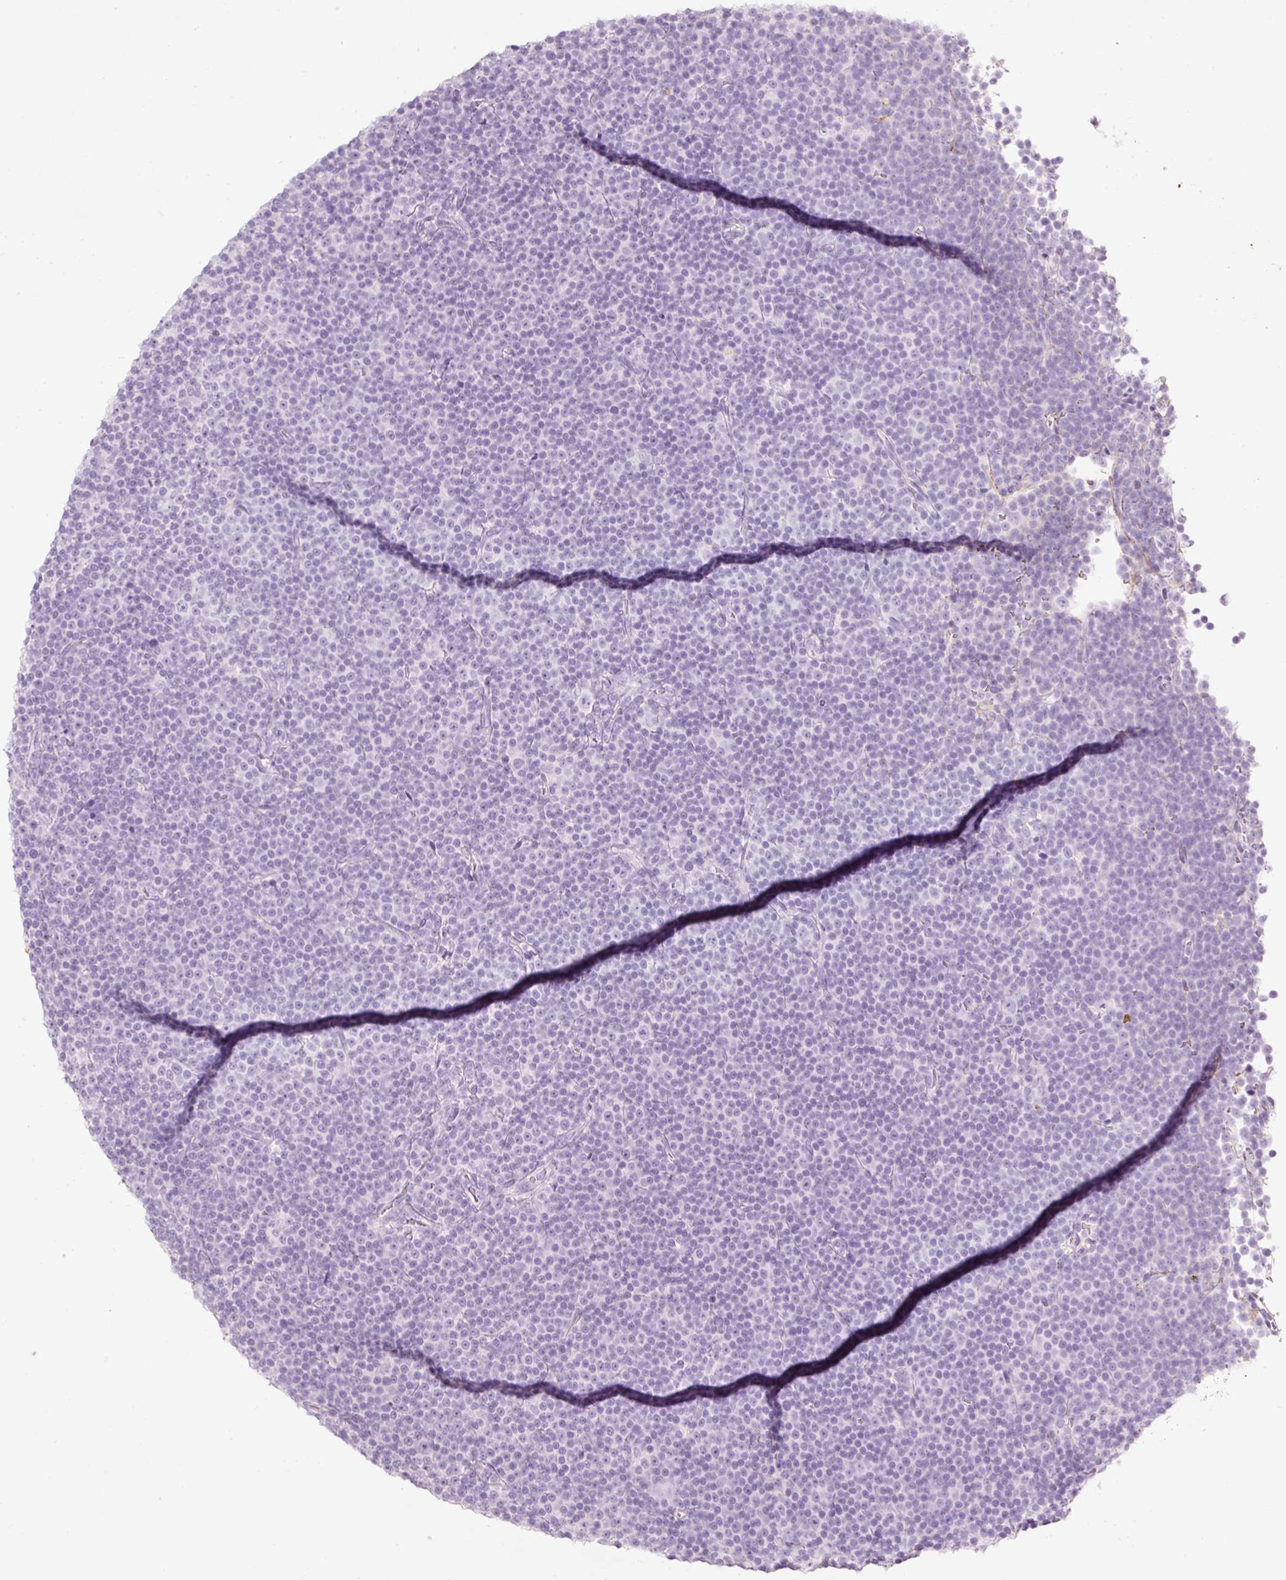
{"staining": {"intensity": "negative", "quantity": "none", "location": "none"}, "tissue": "lymphoma", "cell_type": "Tumor cells", "image_type": "cancer", "snomed": [{"axis": "morphology", "description": "Malignant lymphoma, non-Hodgkin's type, Low grade"}, {"axis": "topography", "description": "Lymph node"}], "caption": "The image demonstrates no significant positivity in tumor cells of lymphoma. (Stains: DAB (3,3'-diaminobenzidine) immunohistochemistry (IHC) with hematoxylin counter stain, Microscopy: brightfield microscopy at high magnification).", "gene": "MFAP4", "patient": {"sex": "female", "age": 67}}